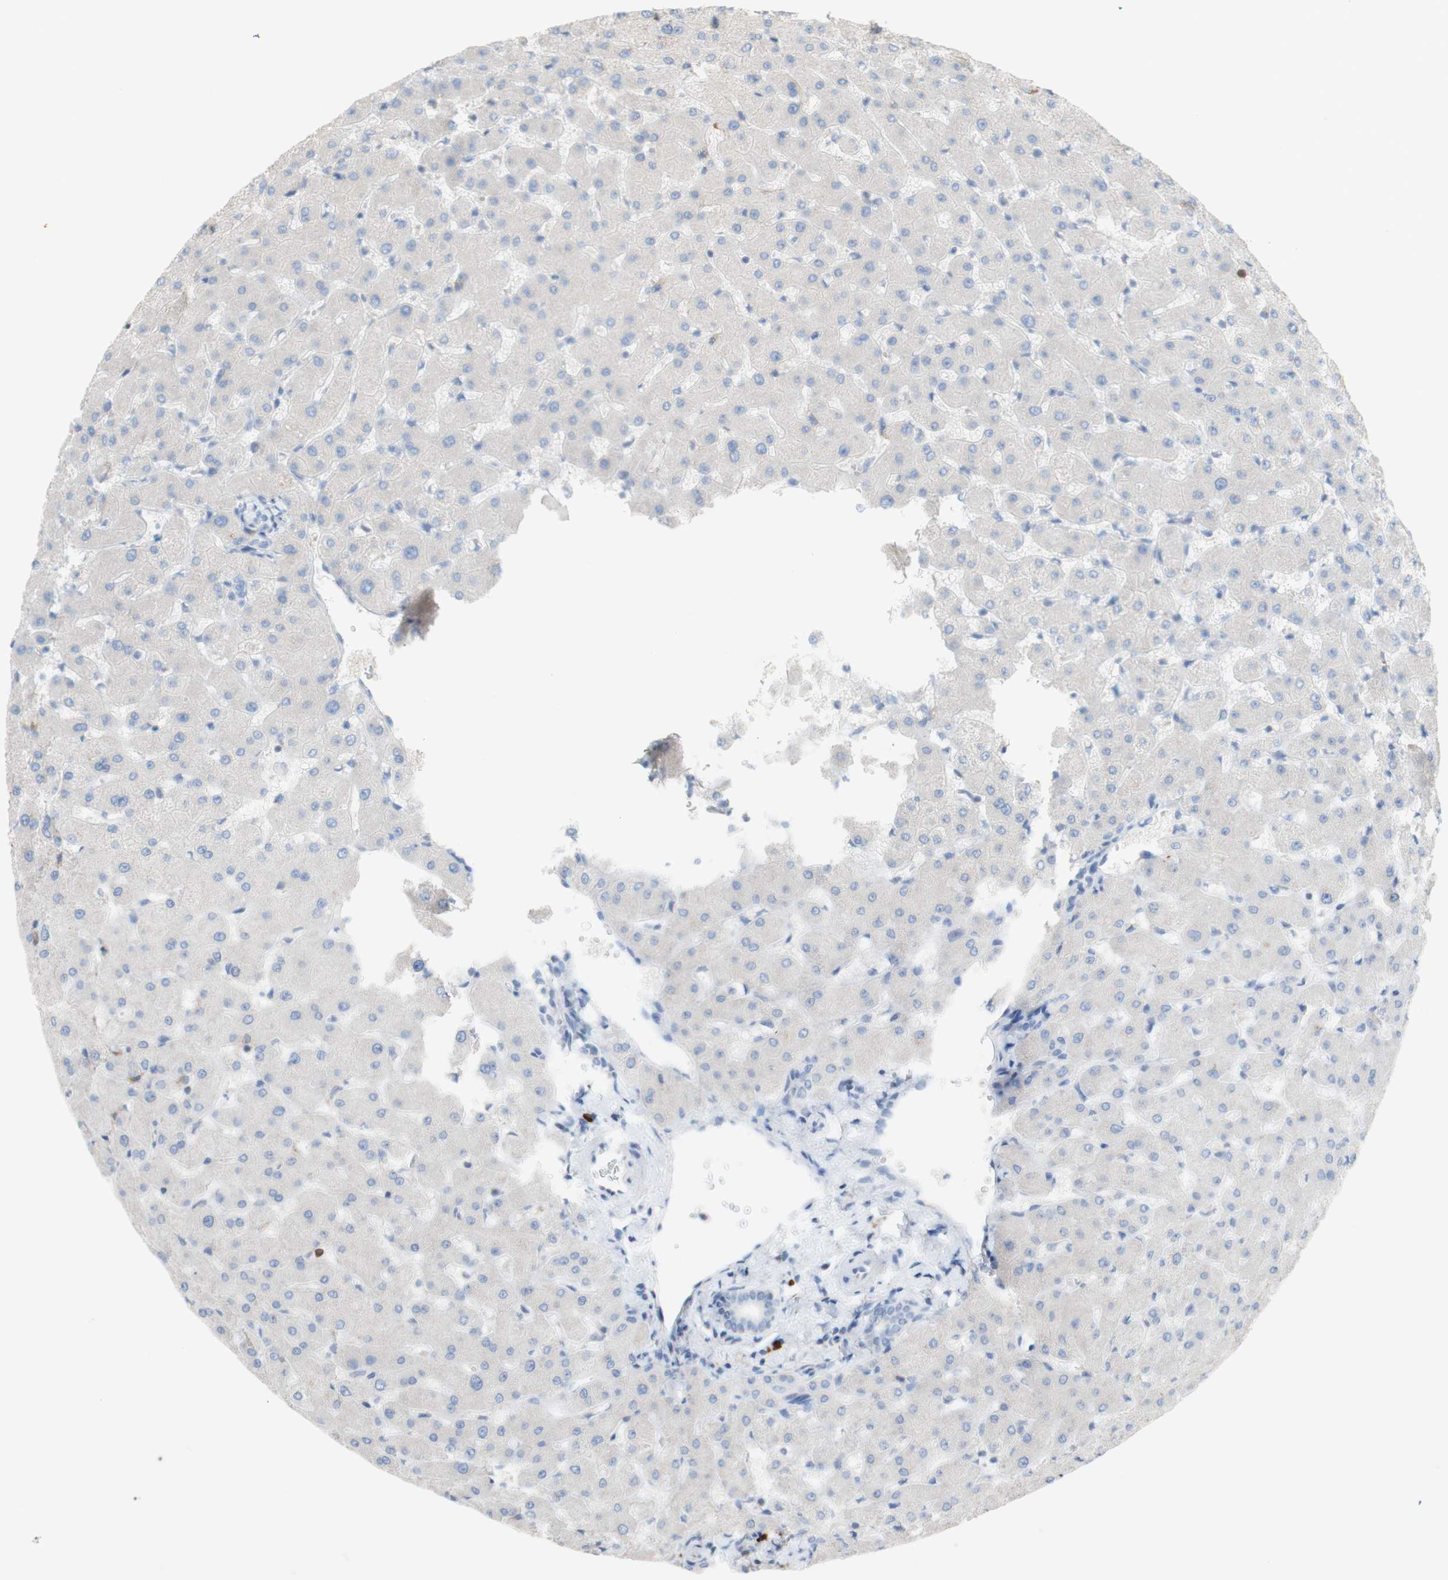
{"staining": {"intensity": "negative", "quantity": "none", "location": "none"}, "tissue": "liver", "cell_type": "Cholangiocytes", "image_type": "normal", "snomed": [{"axis": "morphology", "description": "Normal tissue, NOS"}, {"axis": "topography", "description": "Liver"}], "caption": "IHC photomicrograph of benign human liver stained for a protein (brown), which shows no staining in cholangiocytes.", "gene": "PACSIN1", "patient": {"sex": "female", "age": 63}}